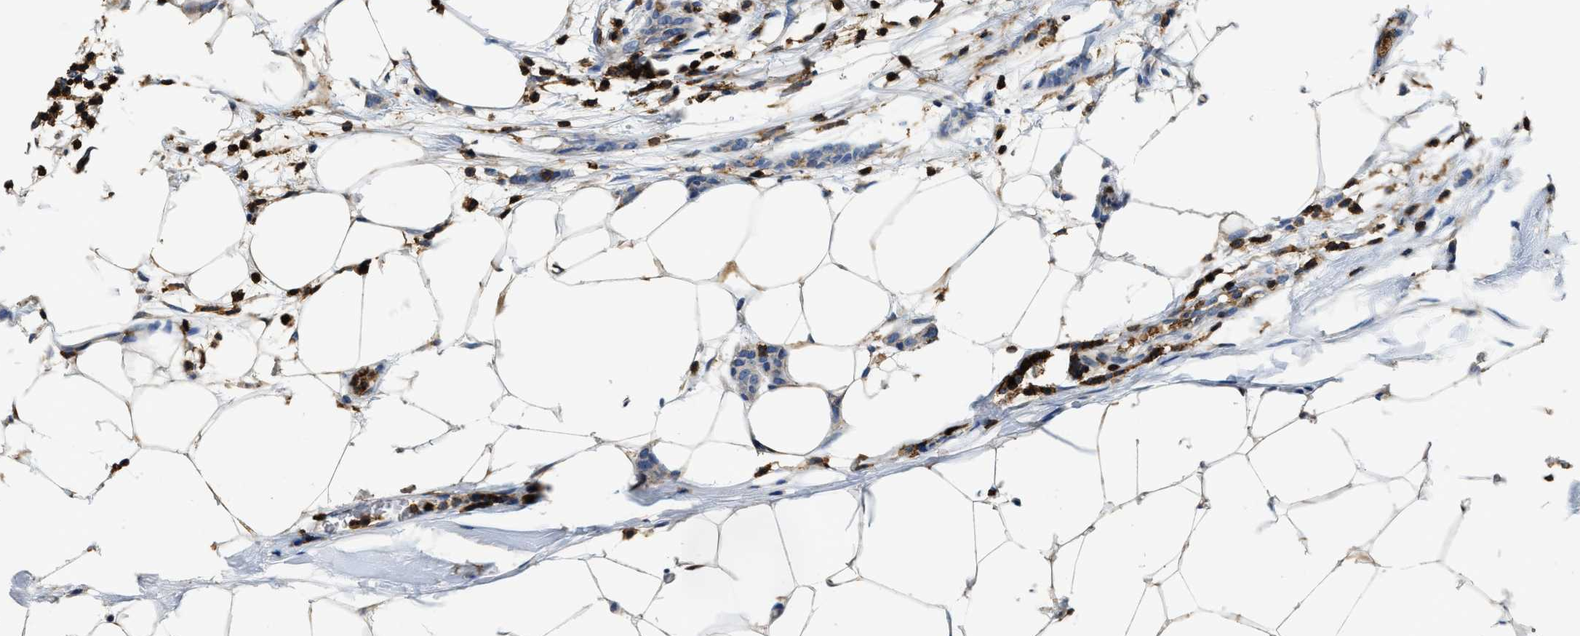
{"staining": {"intensity": "negative", "quantity": "none", "location": "none"}, "tissue": "breast cancer", "cell_type": "Tumor cells", "image_type": "cancer", "snomed": [{"axis": "morphology", "description": "Lobular carcinoma"}, {"axis": "topography", "description": "Skin"}, {"axis": "topography", "description": "Breast"}], "caption": "The IHC image has no significant staining in tumor cells of lobular carcinoma (breast) tissue.", "gene": "MYO1G", "patient": {"sex": "female", "age": 46}}